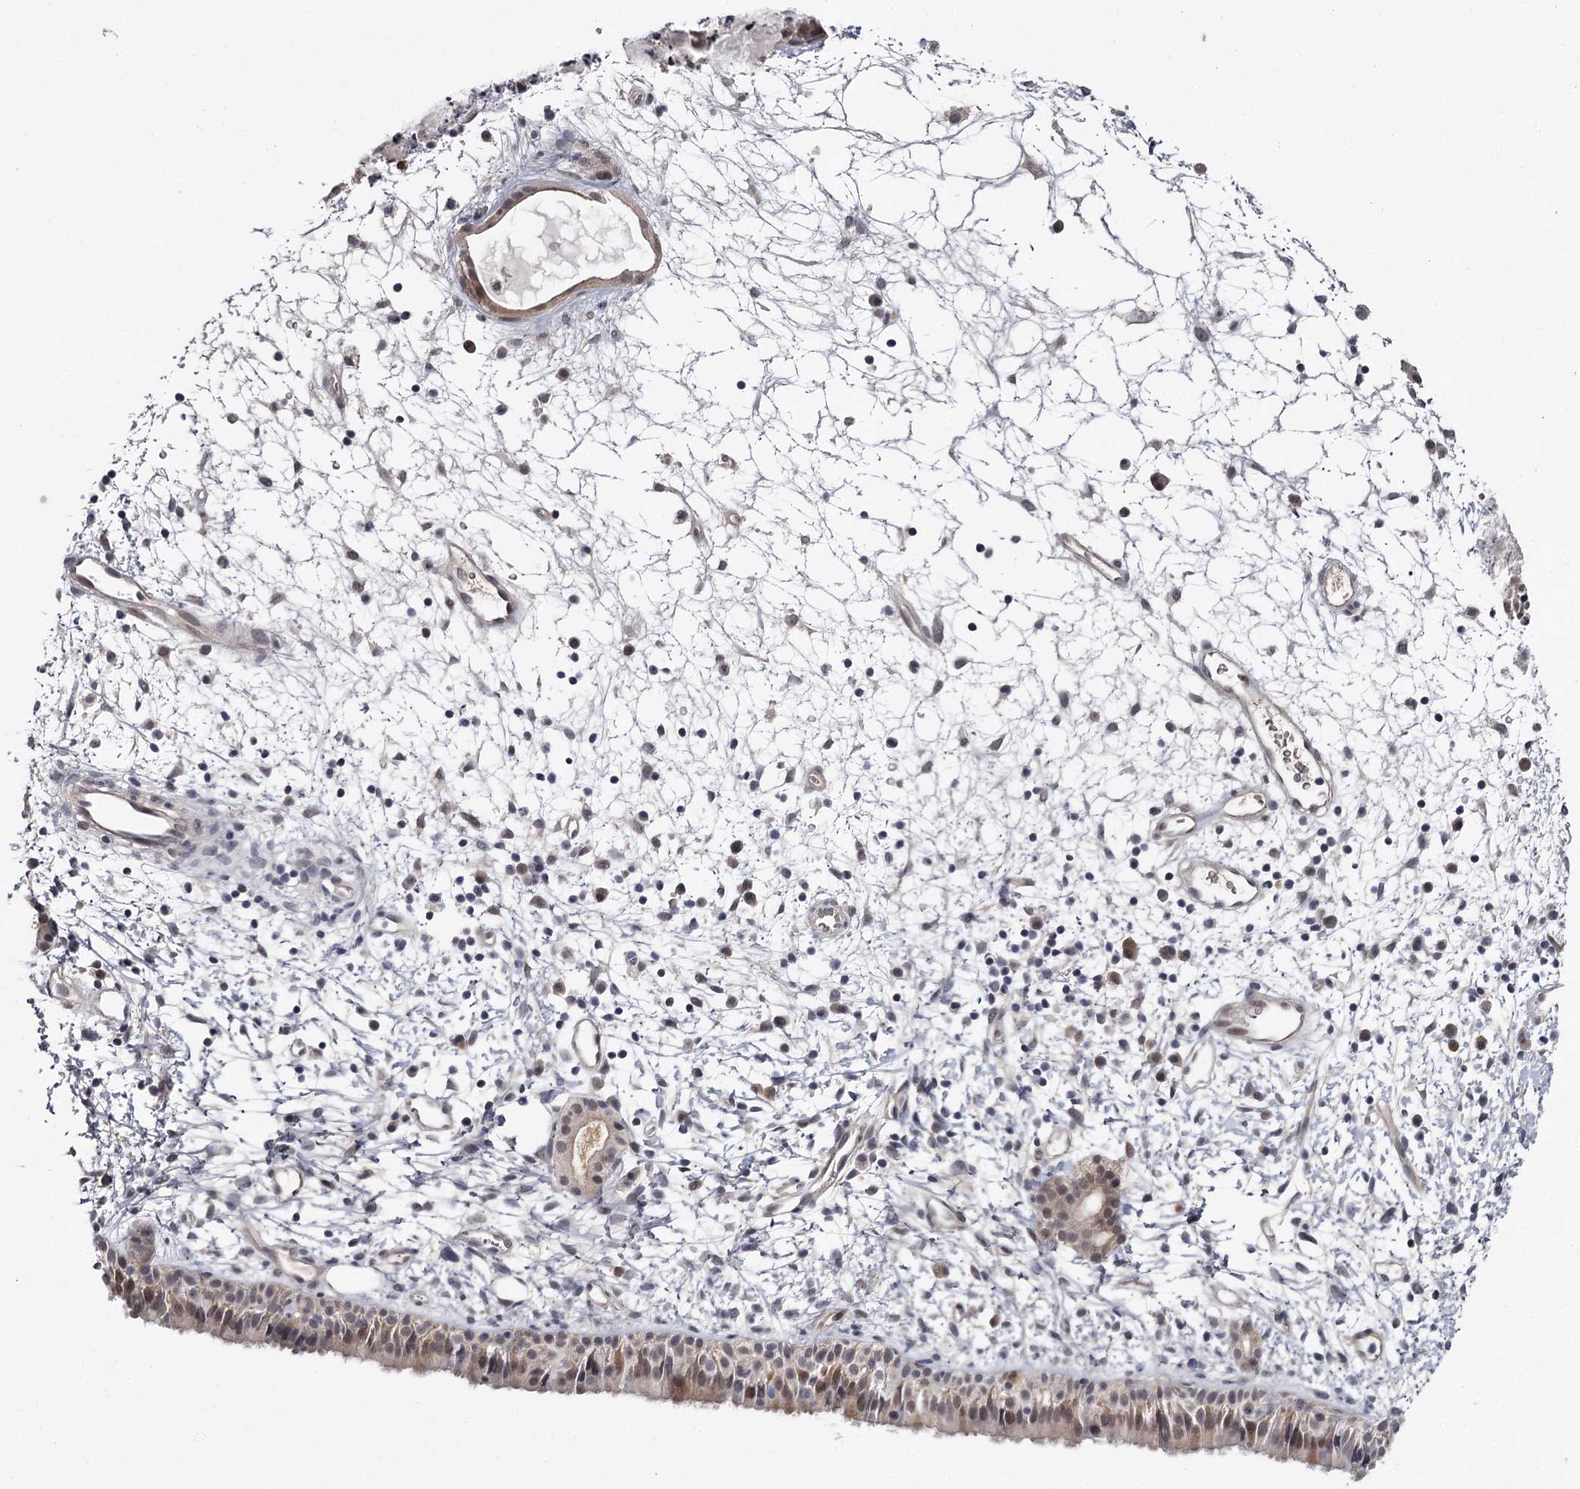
{"staining": {"intensity": "weak", "quantity": "<25%", "location": "cytoplasmic/membranous"}, "tissue": "nasopharynx", "cell_type": "Respiratory epithelial cells", "image_type": "normal", "snomed": [{"axis": "morphology", "description": "Normal tissue, NOS"}, {"axis": "topography", "description": "Nasopharynx"}], "caption": "IHC photomicrograph of unremarkable nasopharynx: nasopharynx stained with DAB demonstrates no significant protein expression in respiratory epithelial cells.", "gene": "GTSF1", "patient": {"sex": "male", "age": 22}}